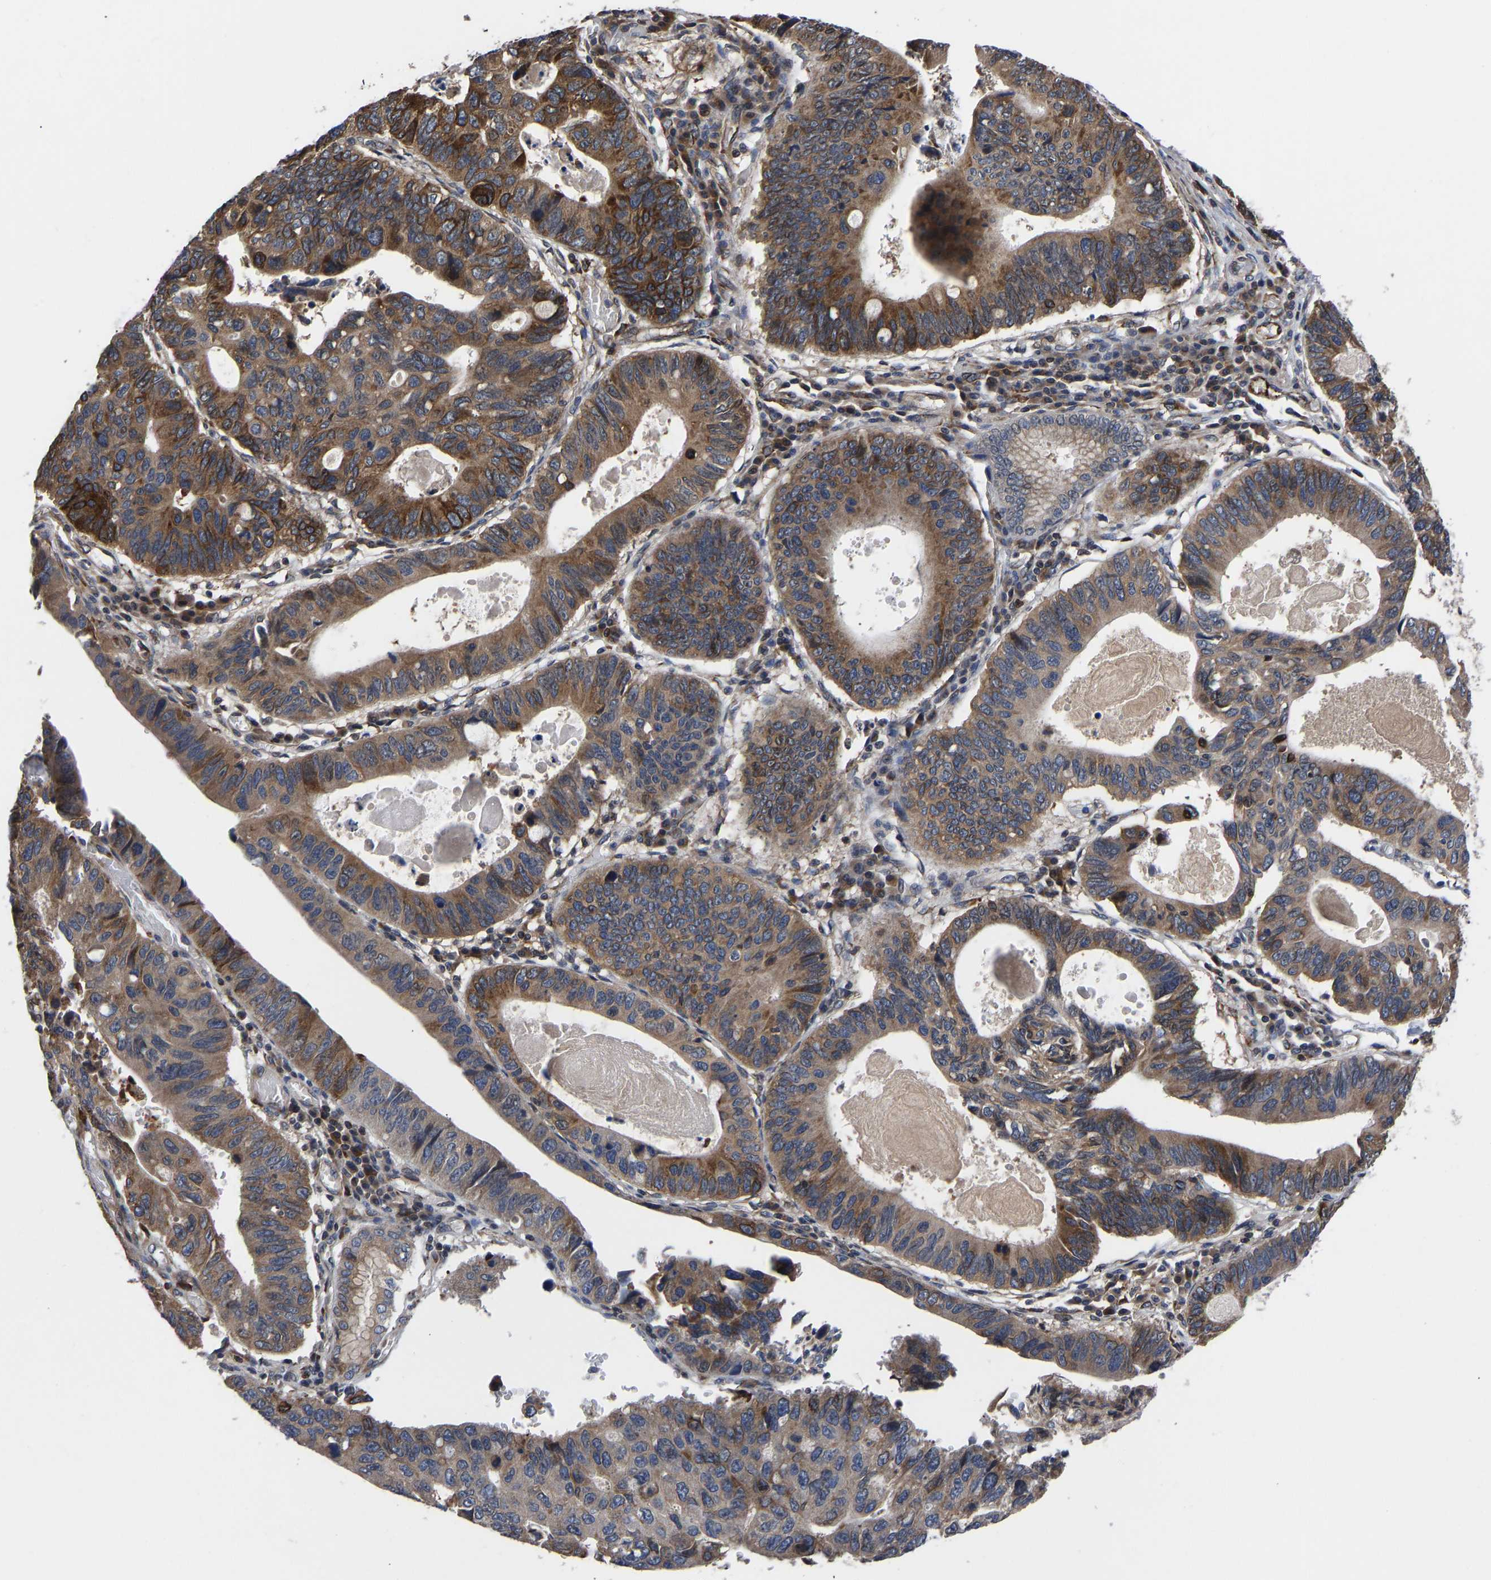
{"staining": {"intensity": "strong", "quantity": ">75%", "location": "cytoplasmic/membranous"}, "tissue": "stomach cancer", "cell_type": "Tumor cells", "image_type": "cancer", "snomed": [{"axis": "morphology", "description": "Adenocarcinoma, NOS"}, {"axis": "topography", "description": "Stomach"}], "caption": "This histopathology image displays adenocarcinoma (stomach) stained with immunohistochemistry (IHC) to label a protein in brown. The cytoplasmic/membranous of tumor cells show strong positivity for the protein. Nuclei are counter-stained blue.", "gene": "FRRS1", "patient": {"sex": "male", "age": 59}}